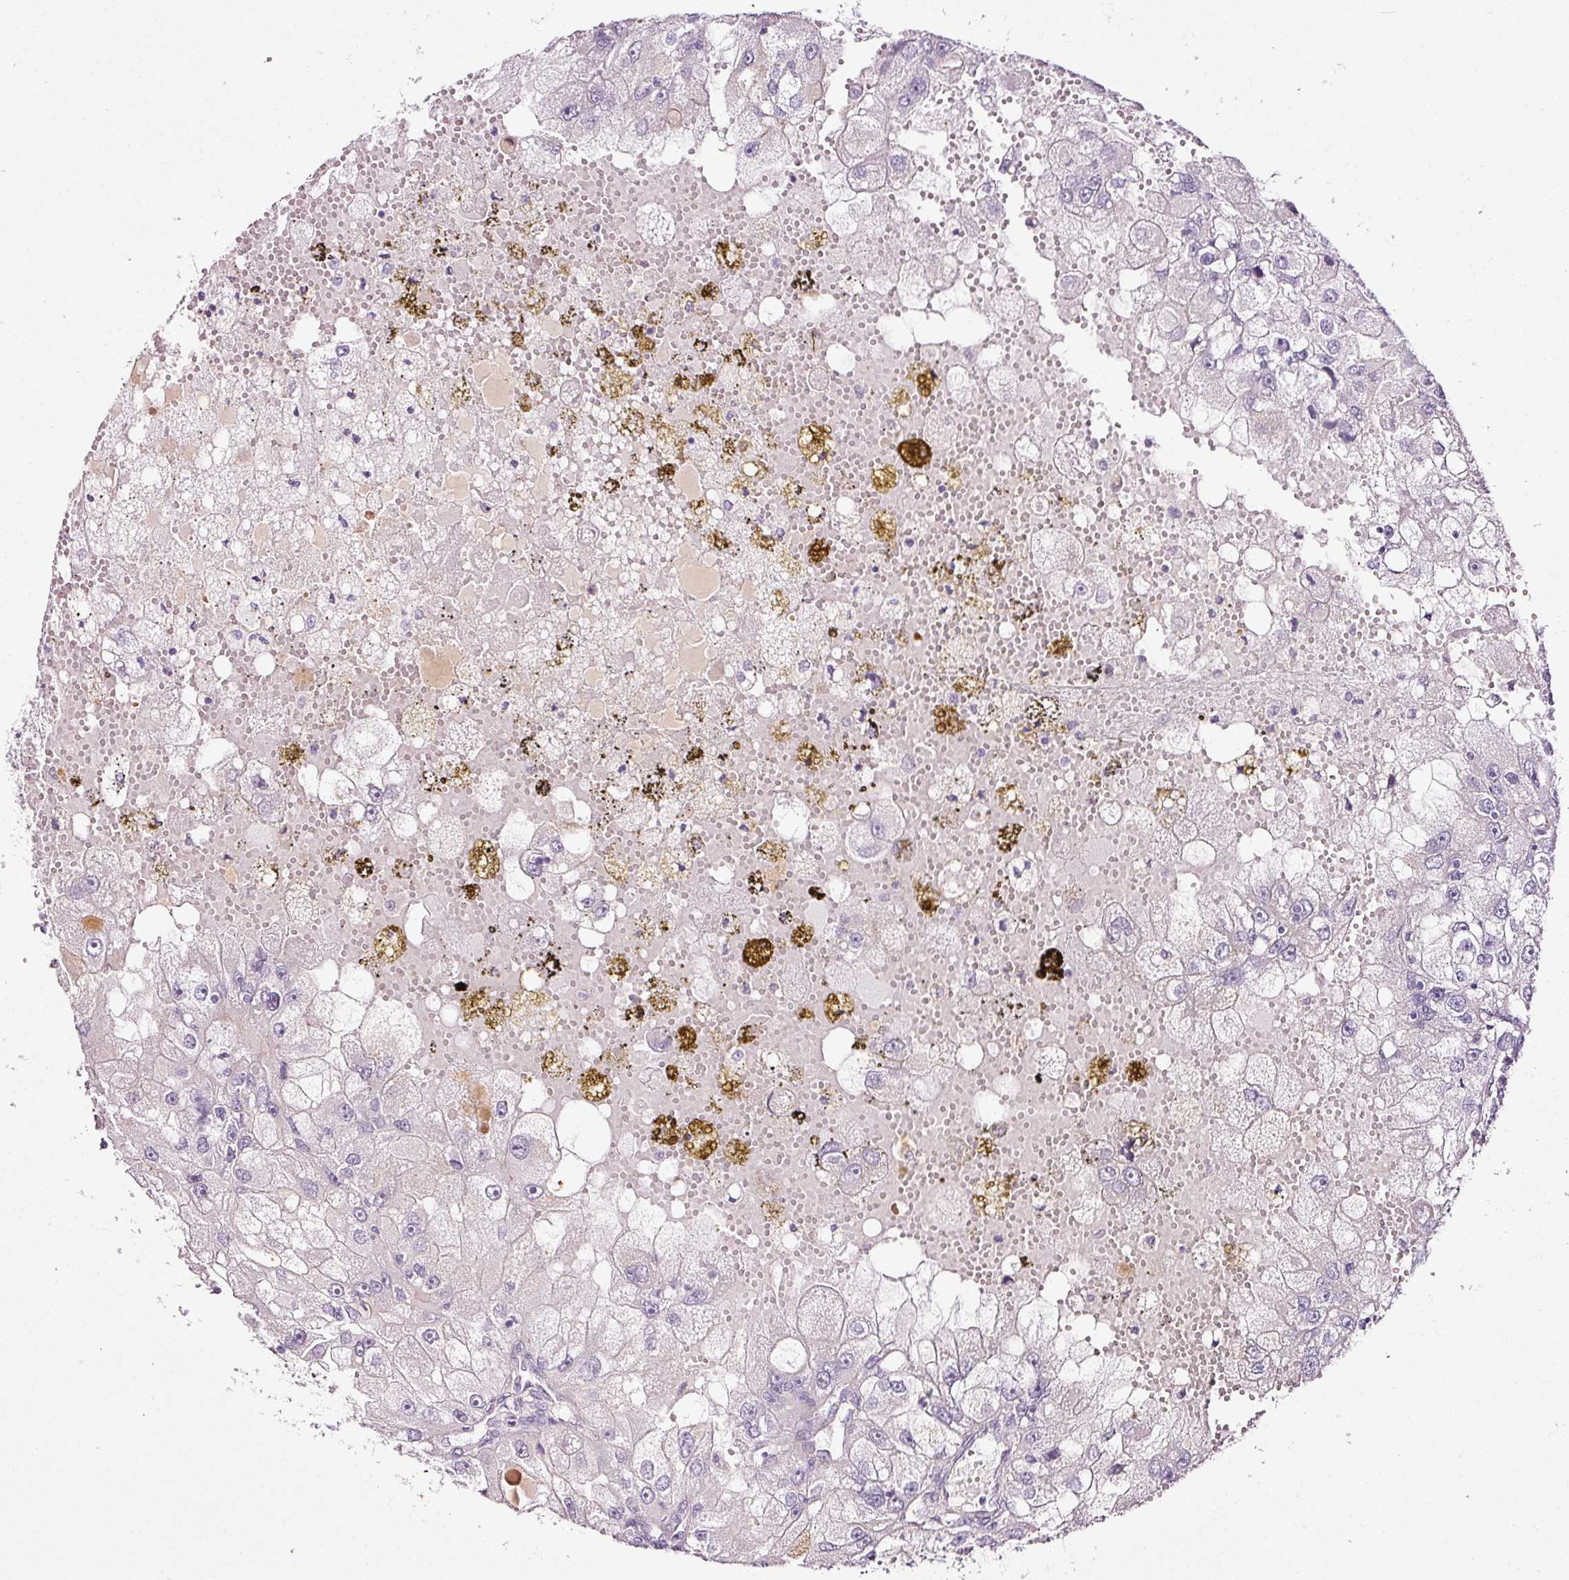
{"staining": {"intensity": "negative", "quantity": "none", "location": "none"}, "tissue": "renal cancer", "cell_type": "Tumor cells", "image_type": "cancer", "snomed": [{"axis": "morphology", "description": "Adenocarcinoma, NOS"}, {"axis": "topography", "description": "Kidney"}], "caption": "Immunohistochemical staining of human adenocarcinoma (renal) reveals no significant positivity in tumor cells.", "gene": "ABCB4", "patient": {"sex": "male", "age": 63}}